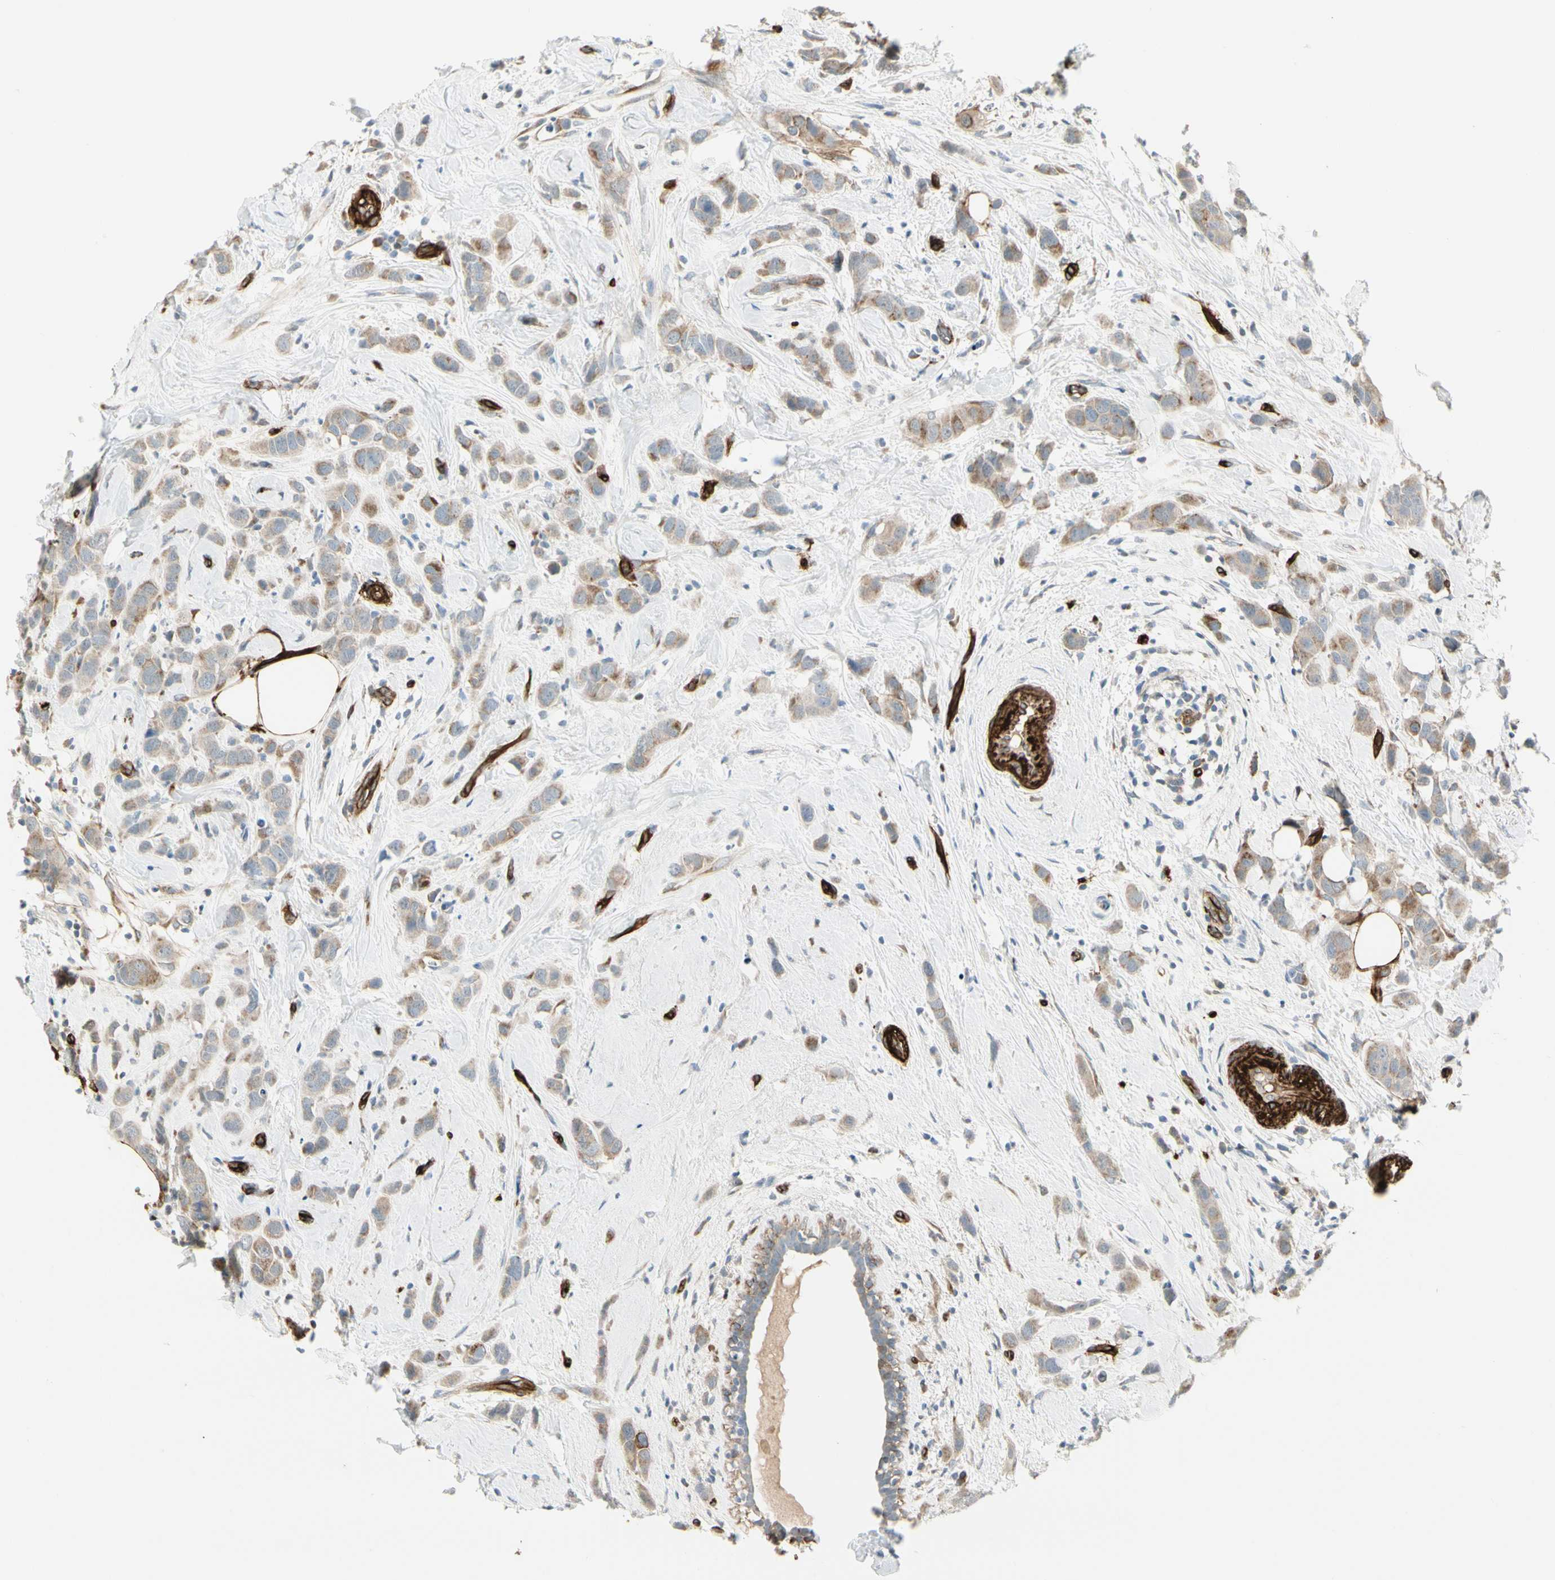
{"staining": {"intensity": "moderate", "quantity": "25%-75%", "location": "cytoplasmic/membranous"}, "tissue": "breast cancer", "cell_type": "Tumor cells", "image_type": "cancer", "snomed": [{"axis": "morphology", "description": "Normal tissue, NOS"}, {"axis": "morphology", "description": "Duct carcinoma"}, {"axis": "topography", "description": "Breast"}], "caption": "Immunohistochemical staining of human invasive ductal carcinoma (breast) reveals medium levels of moderate cytoplasmic/membranous expression in approximately 25%-75% of tumor cells.", "gene": "MCAM", "patient": {"sex": "female", "age": 50}}